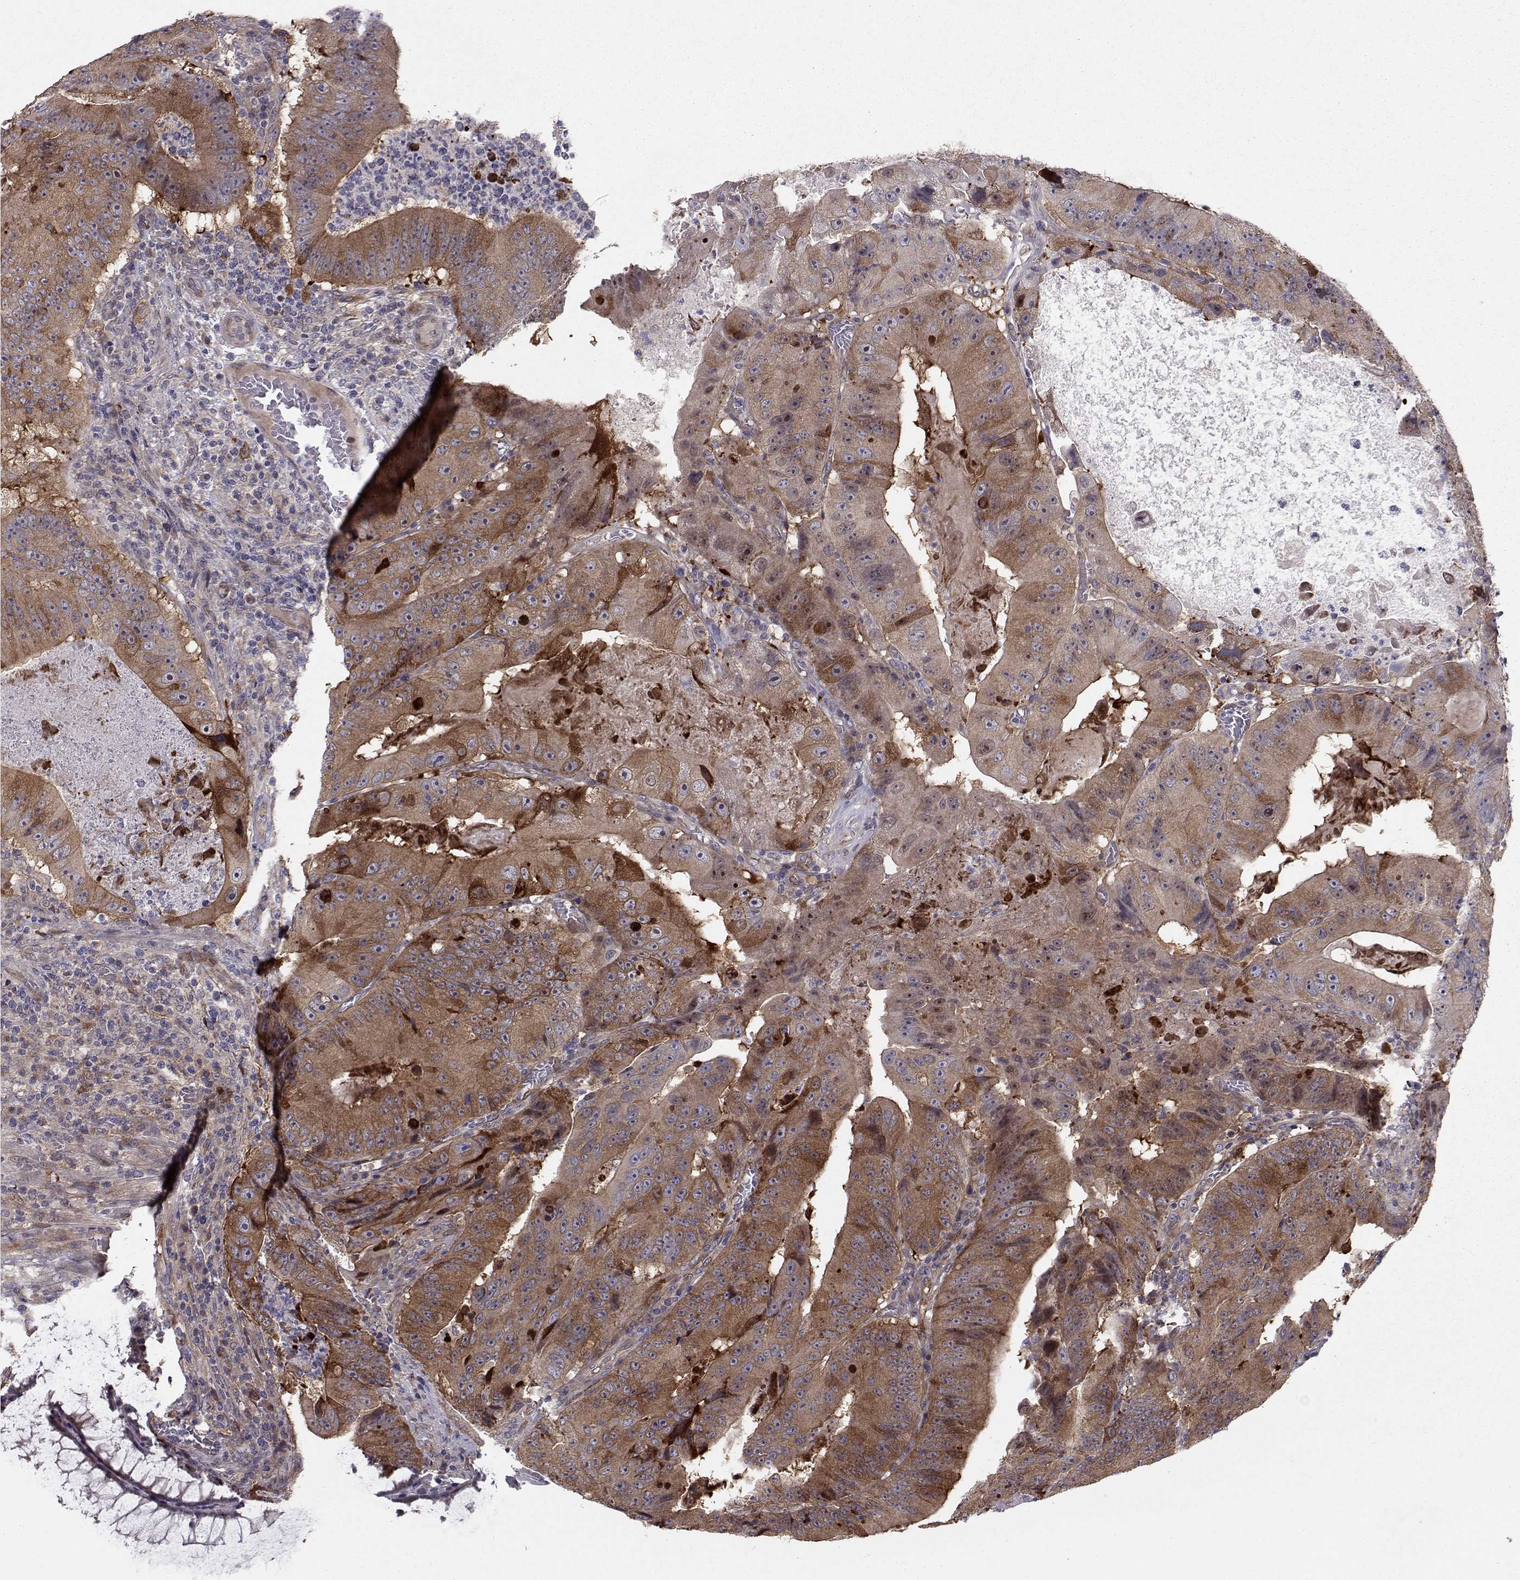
{"staining": {"intensity": "strong", "quantity": "<25%", "location": "cytoplasmic/membranous"}, "tissue": "colorectal cancer", "cell_type": "Tumor cells", "image_type": "cancer", "snomed": [{"axis": "morphology", "description": "Adenocarcinoma, NOS"}, {"axis": "topography", "description": "Colon"}], "caption": "High-power microscopy captured an immunohistochemistry image of colorectal adenocarcinoma, revealing strong cytoplasmic/membranous expression in about <25% of tumor cells.", "gene": "HSP90AB1", "patient": {"sex": "female", "age": 86}}